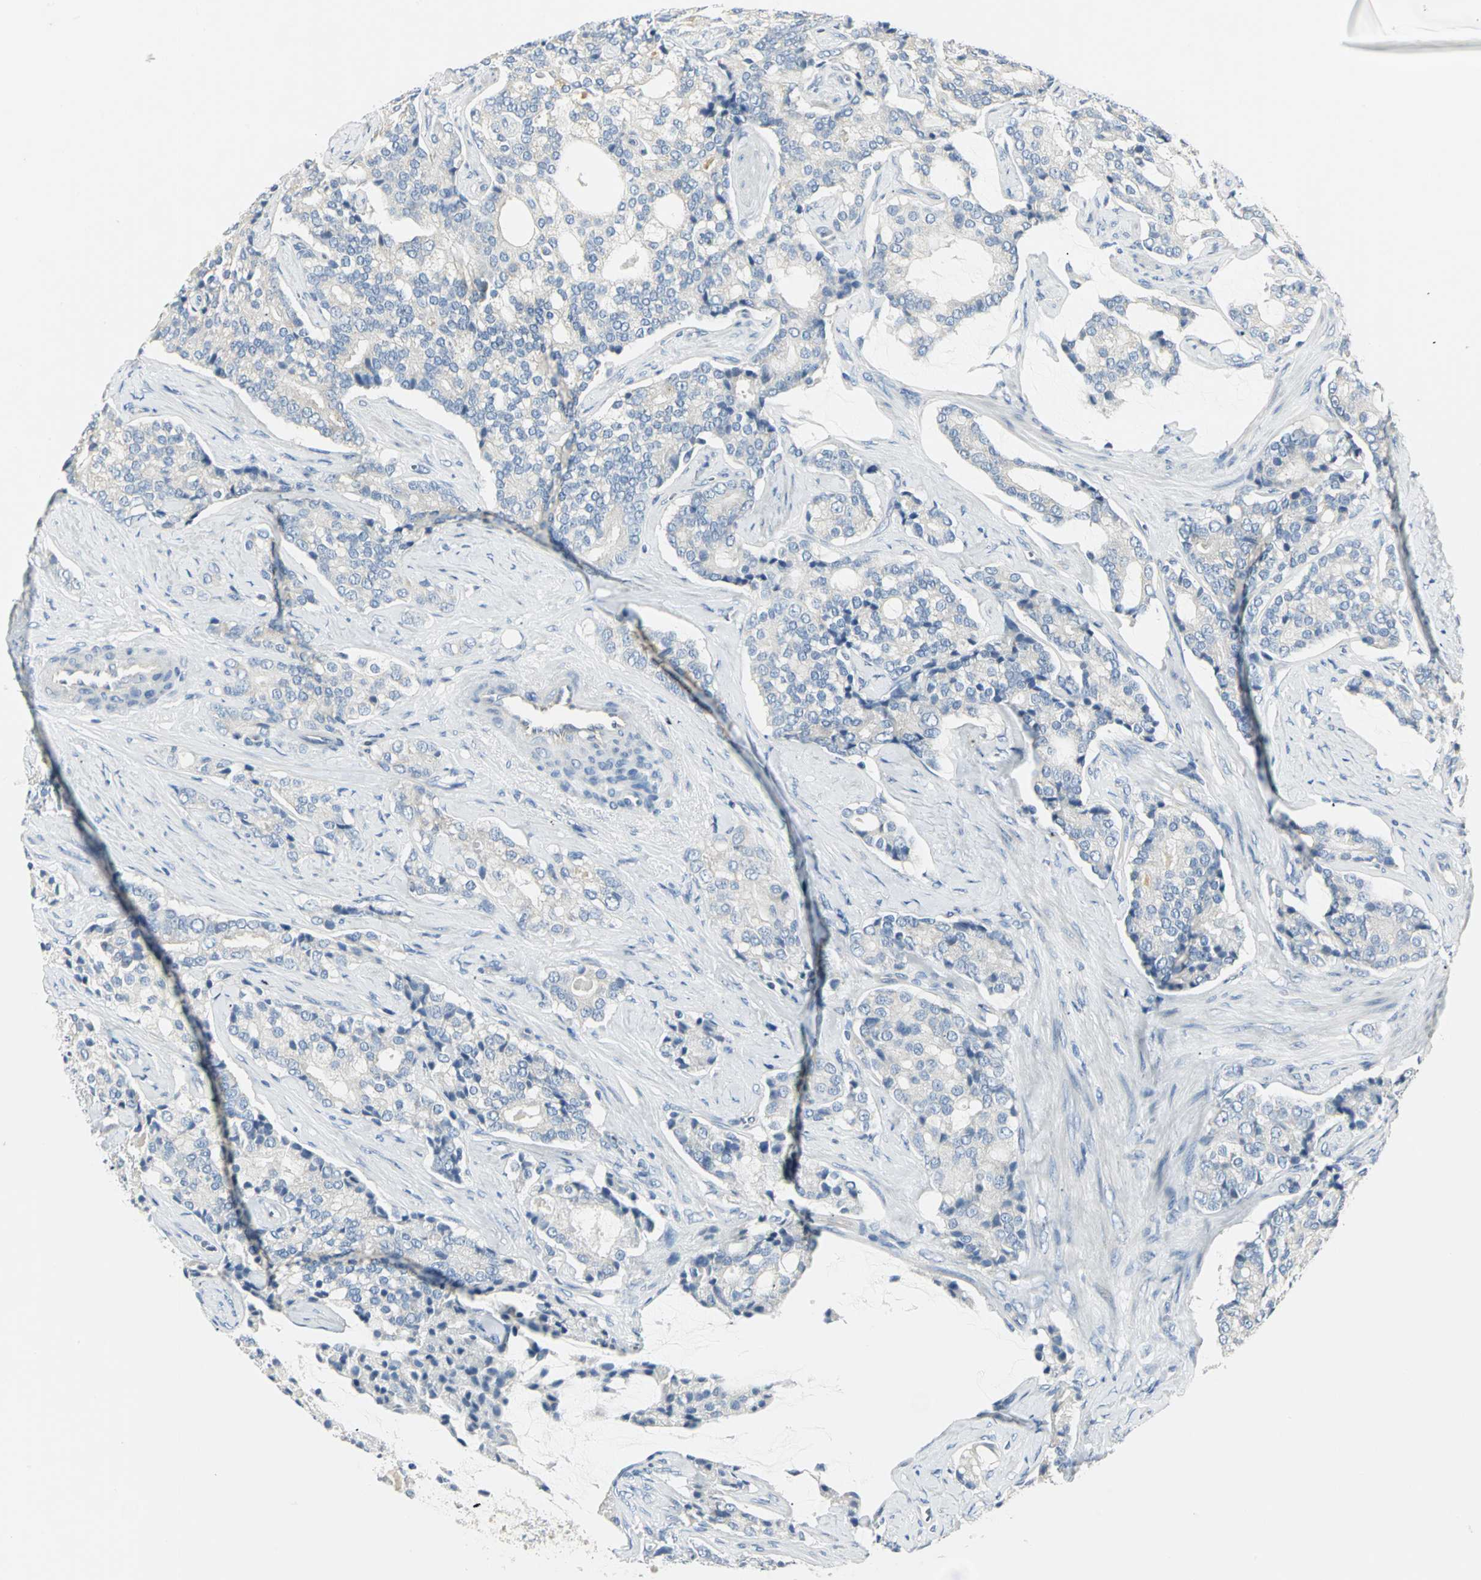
{"staining": {"intensity": "negative", "quantity": "none", "location": "none"}, "tissue": "prostate cancer", "cell_type": "Tumor cells", "image_type": "cancer", "snomed": [{"axis": "morphology", "description": "Adenocarcinoma, Low grade"}, {"axis": "topography", "description": "Prostate"}], "caption": "High power microscopy histopathology image of an IHC image of prostate cancer (adenocarcinoma (low-grade)), revealing no significant positivity in tumor cells. (DAB (3,3'-diaminobenzidine) immunohistochemistry (IHC) with hematoxylin counter stain).", "gene": "RIPOR1", "patient": {"sex": "male", "age": 58}}